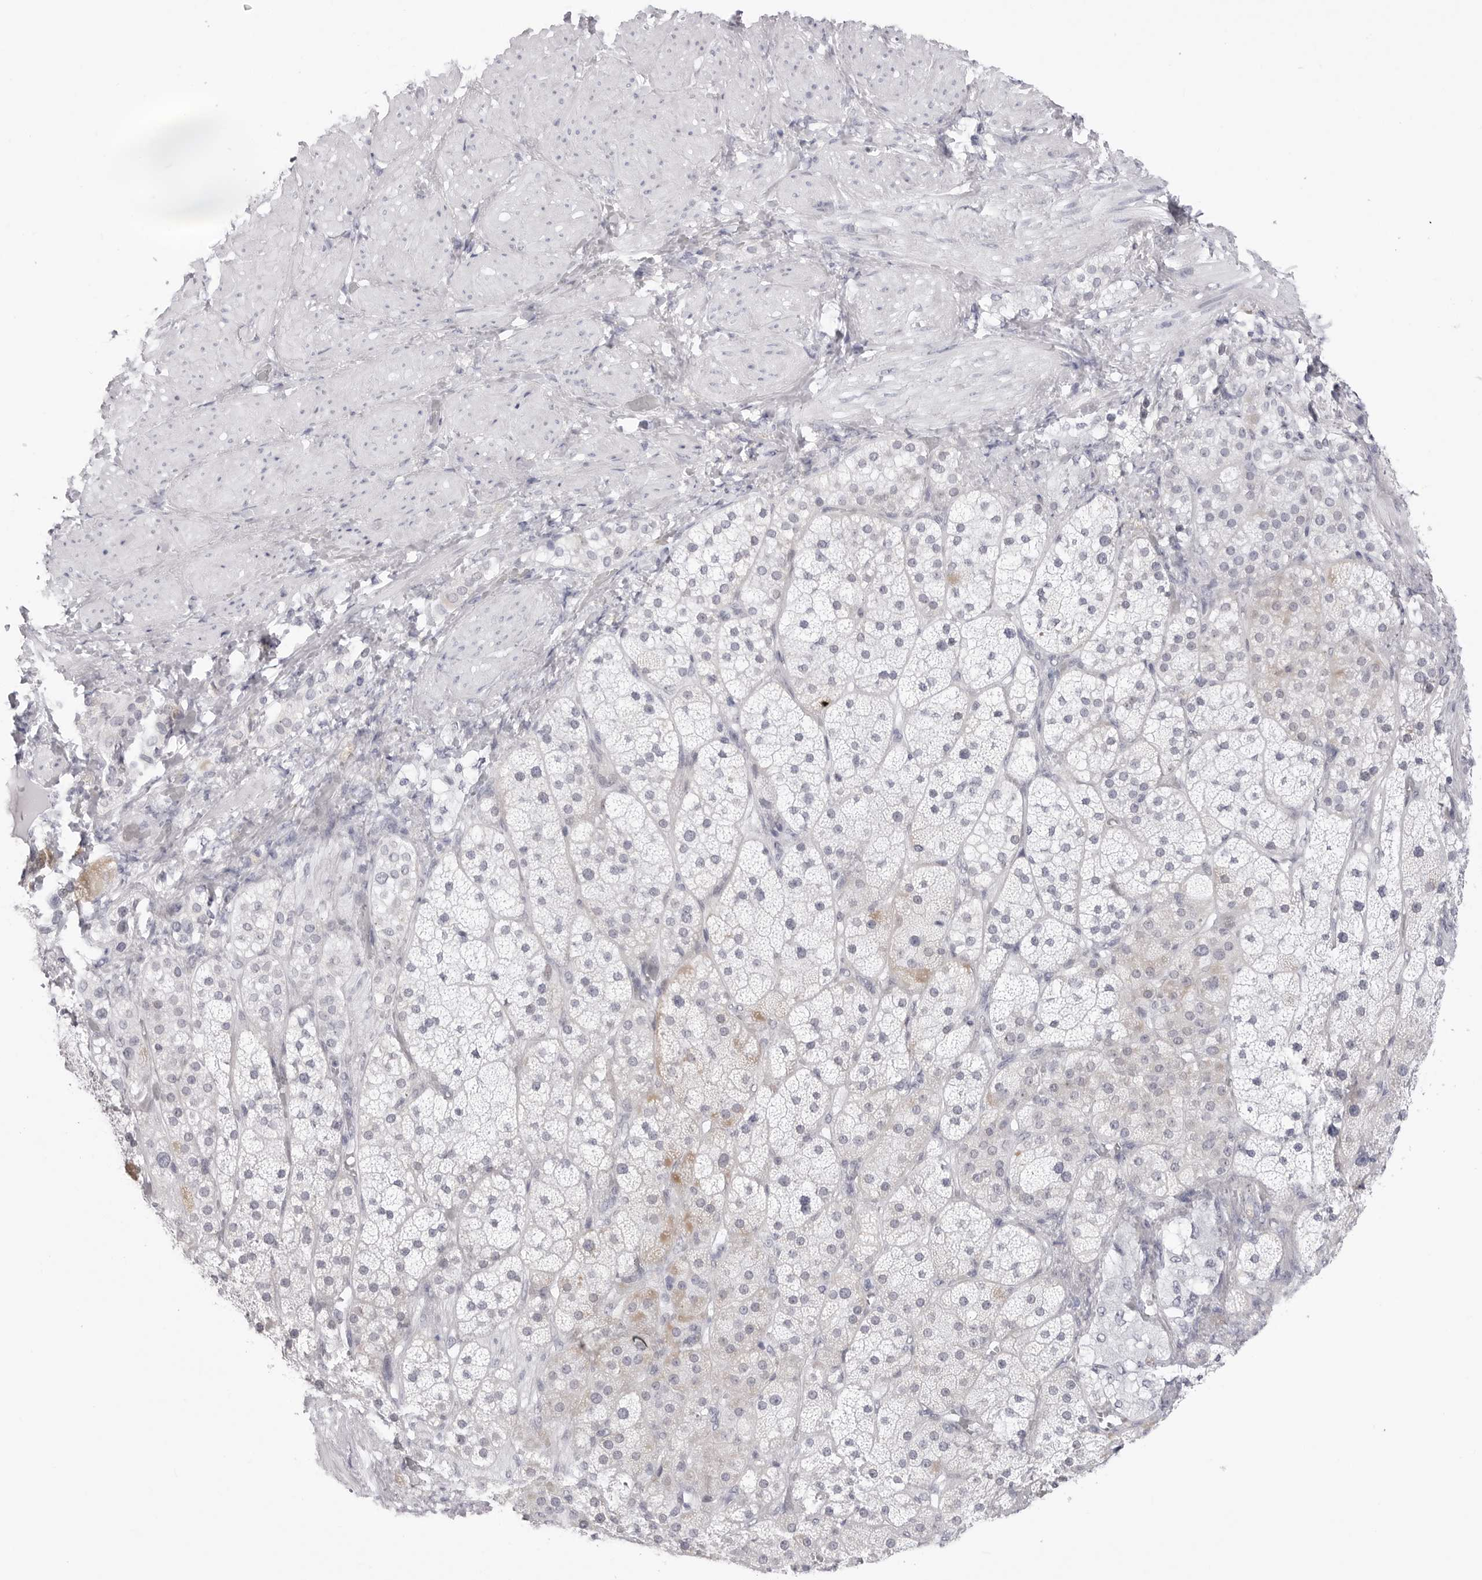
{"staining": {"intensity": "weak", "quantity": "<25%", "location": "cytoplasmic/membranous"}, "tissue": "adrenal gland", "cell_type": "Glandular cells", "image_type": "normal", "snomed": [{"axis": "morphology", "description": "Normal tissue, NOS"}, {"axis": "topography", "description": "Adrenal gland"}], "caption": "An IHC micrograph of unremarkable adrenal gland is shown. There is no staining in glandular cells of adrenal gland.", "gene": "TSSK1B", "patient": {"sex": "male", "age": 57}}